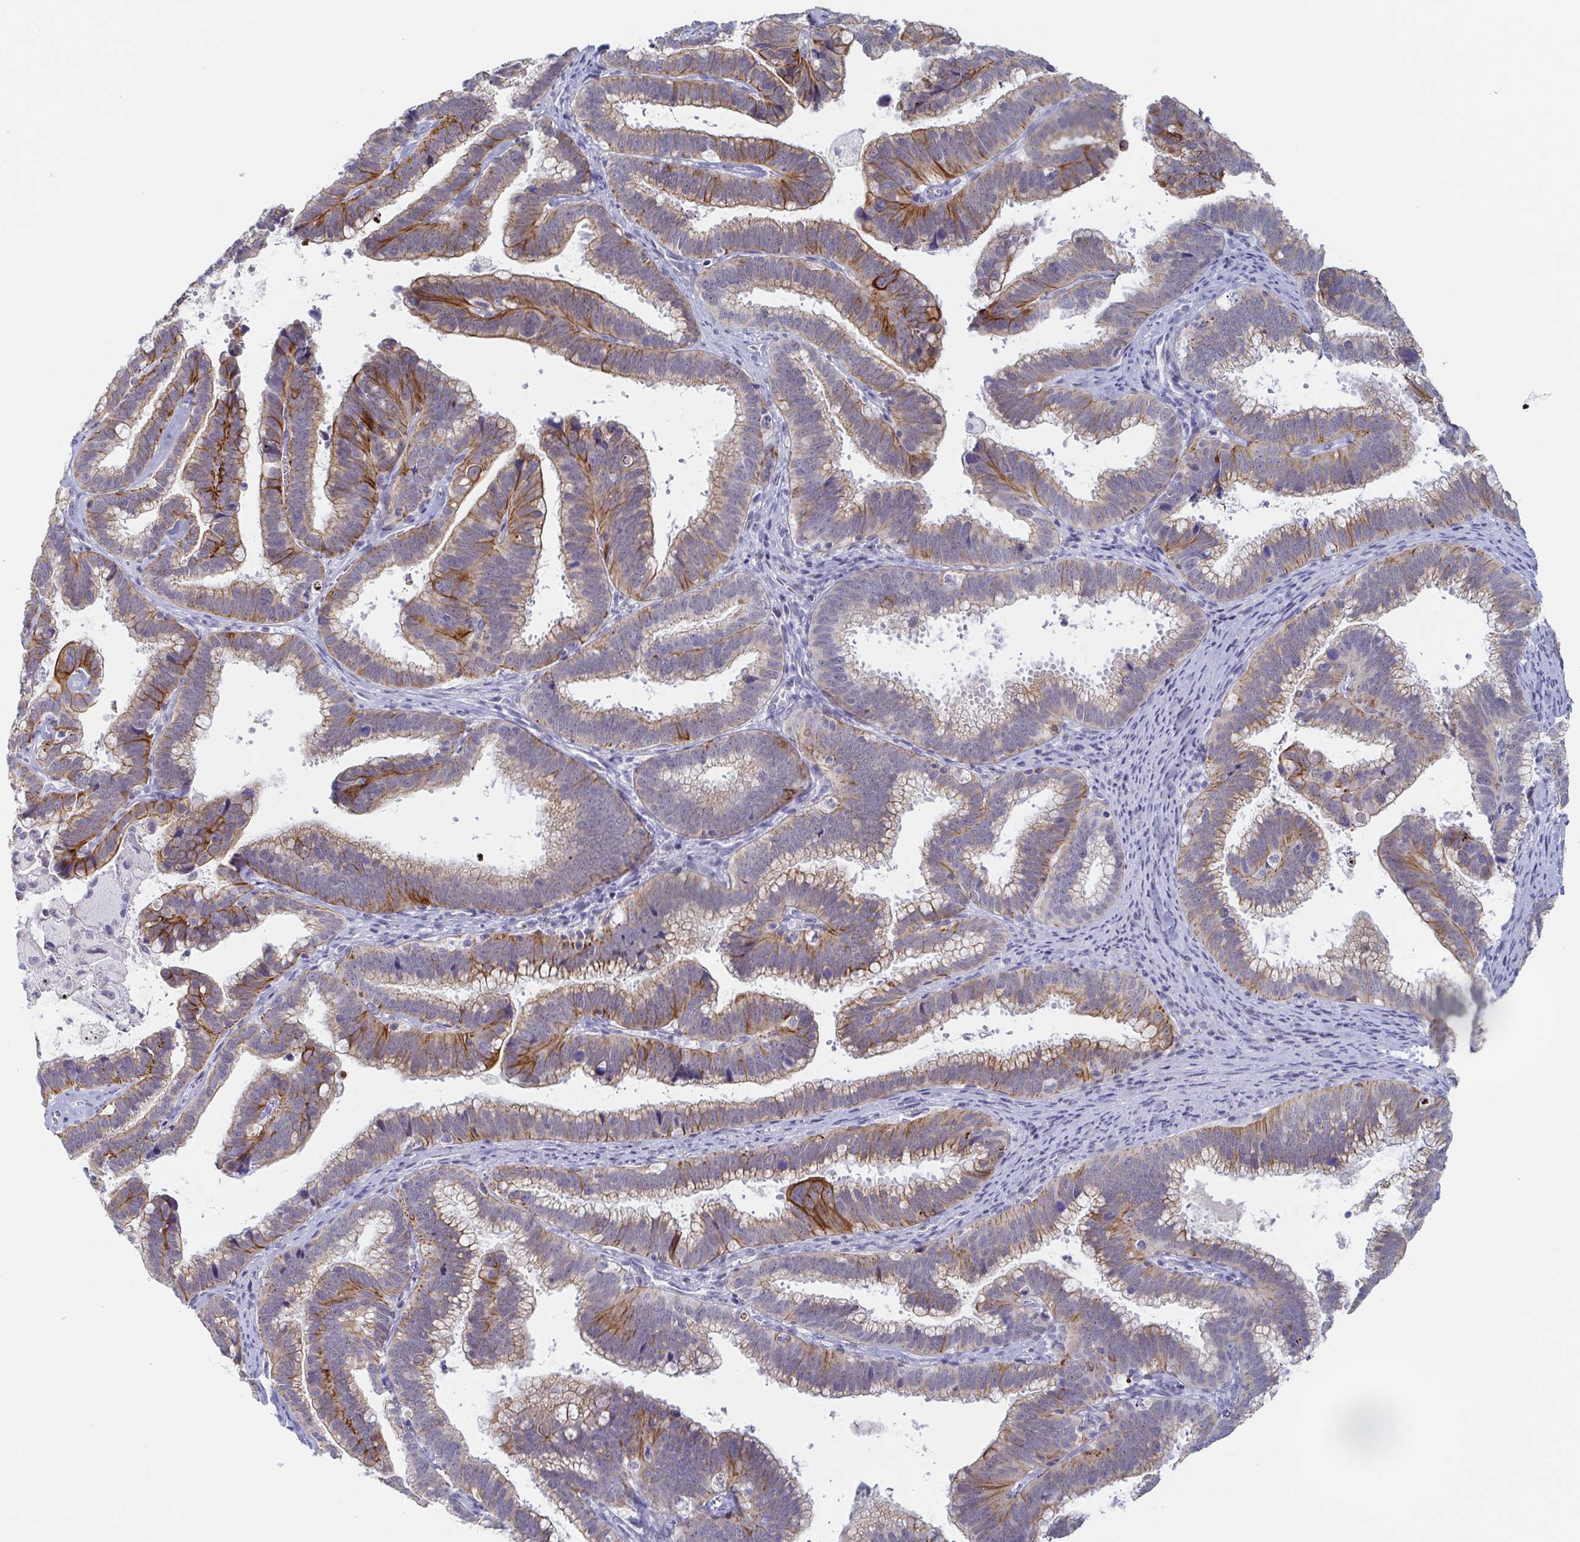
{"staining": {"intensity": "moderate", "quantity": "25%-75%", "location": "cytoplasmic/membranous"}, "tissue": "cervical cancer", "cell_type": "Tumor cells", "image_type": "cancer", "snomed": [{"axis": "morphology", "description": "Adenocarcinoma, NOS"}, {"axis": "topography", "description": "Cervix"}], "caption": "Protein staining demonstrates moderate cytoplasmic/membranous expression in about 25%-75% of tumor cells in cervical cancer. The protein of interest is shown in brown color, while the nuclei are stained blue.", "gene": "RHOV", "patient": {"sex": "female", "age": 61}}